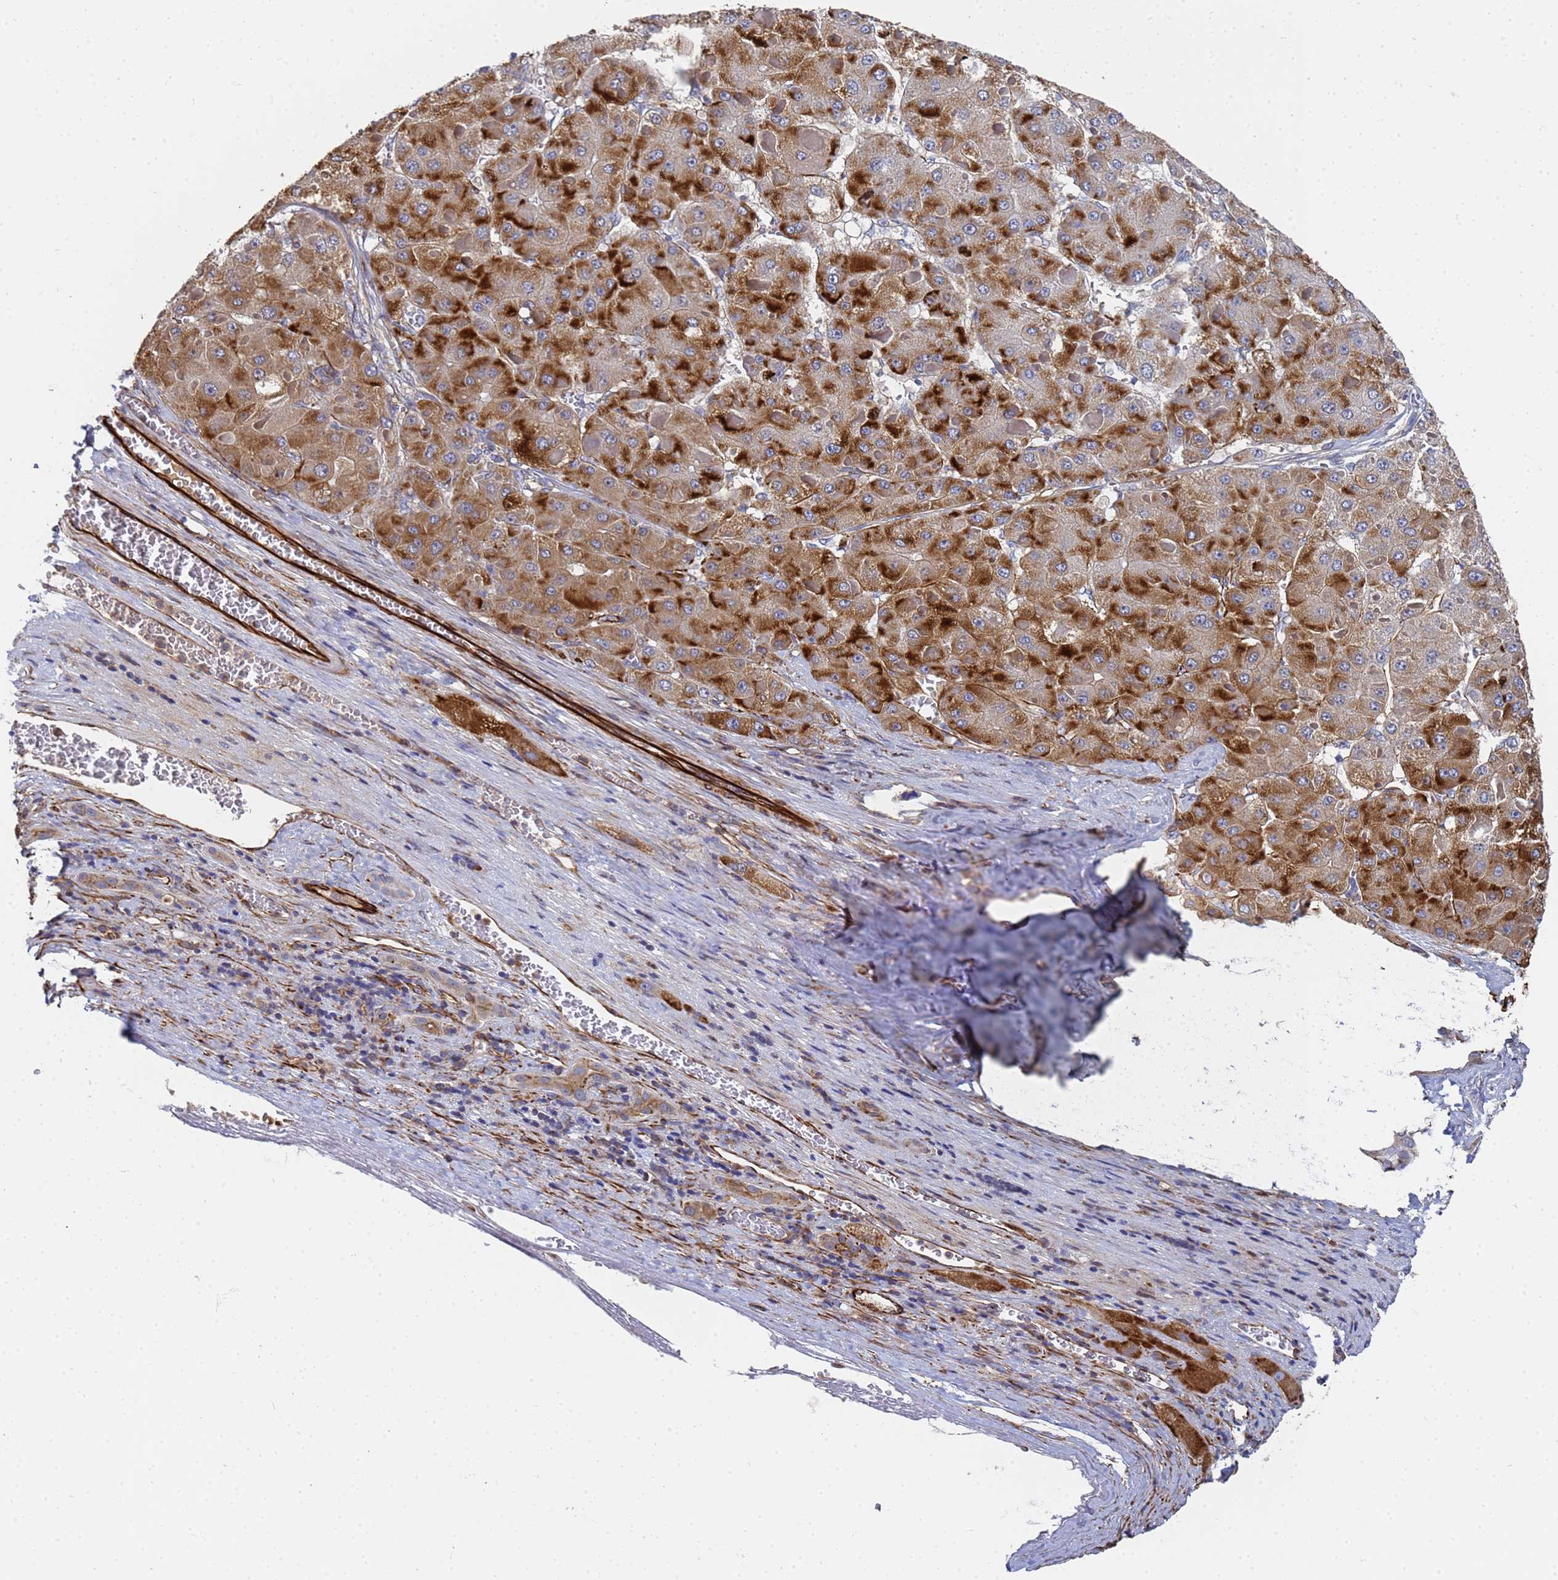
{"staining": {"intensity": "strong", "quantity": "25%-75%", "location": "cytoplasmic/membranous"}, "tissue": "liver cancer", "cell_type": "Tumor cells", "image_type": "cancer", "snomed": [{"axis": "morphology", "description": "Carcinoma, Hepatocellular, NOS"}, {"axis": "topography", "description": "Liver"}], "caption": "Immunohistochemical staining of liver hepatocellular carcinoma exhibits high levels of strong cytoplasmic/membranous staining in about 25%-75% of tumor cells.", "gene": "SYT13", "patient": {"sex": "female", "age": 73}}